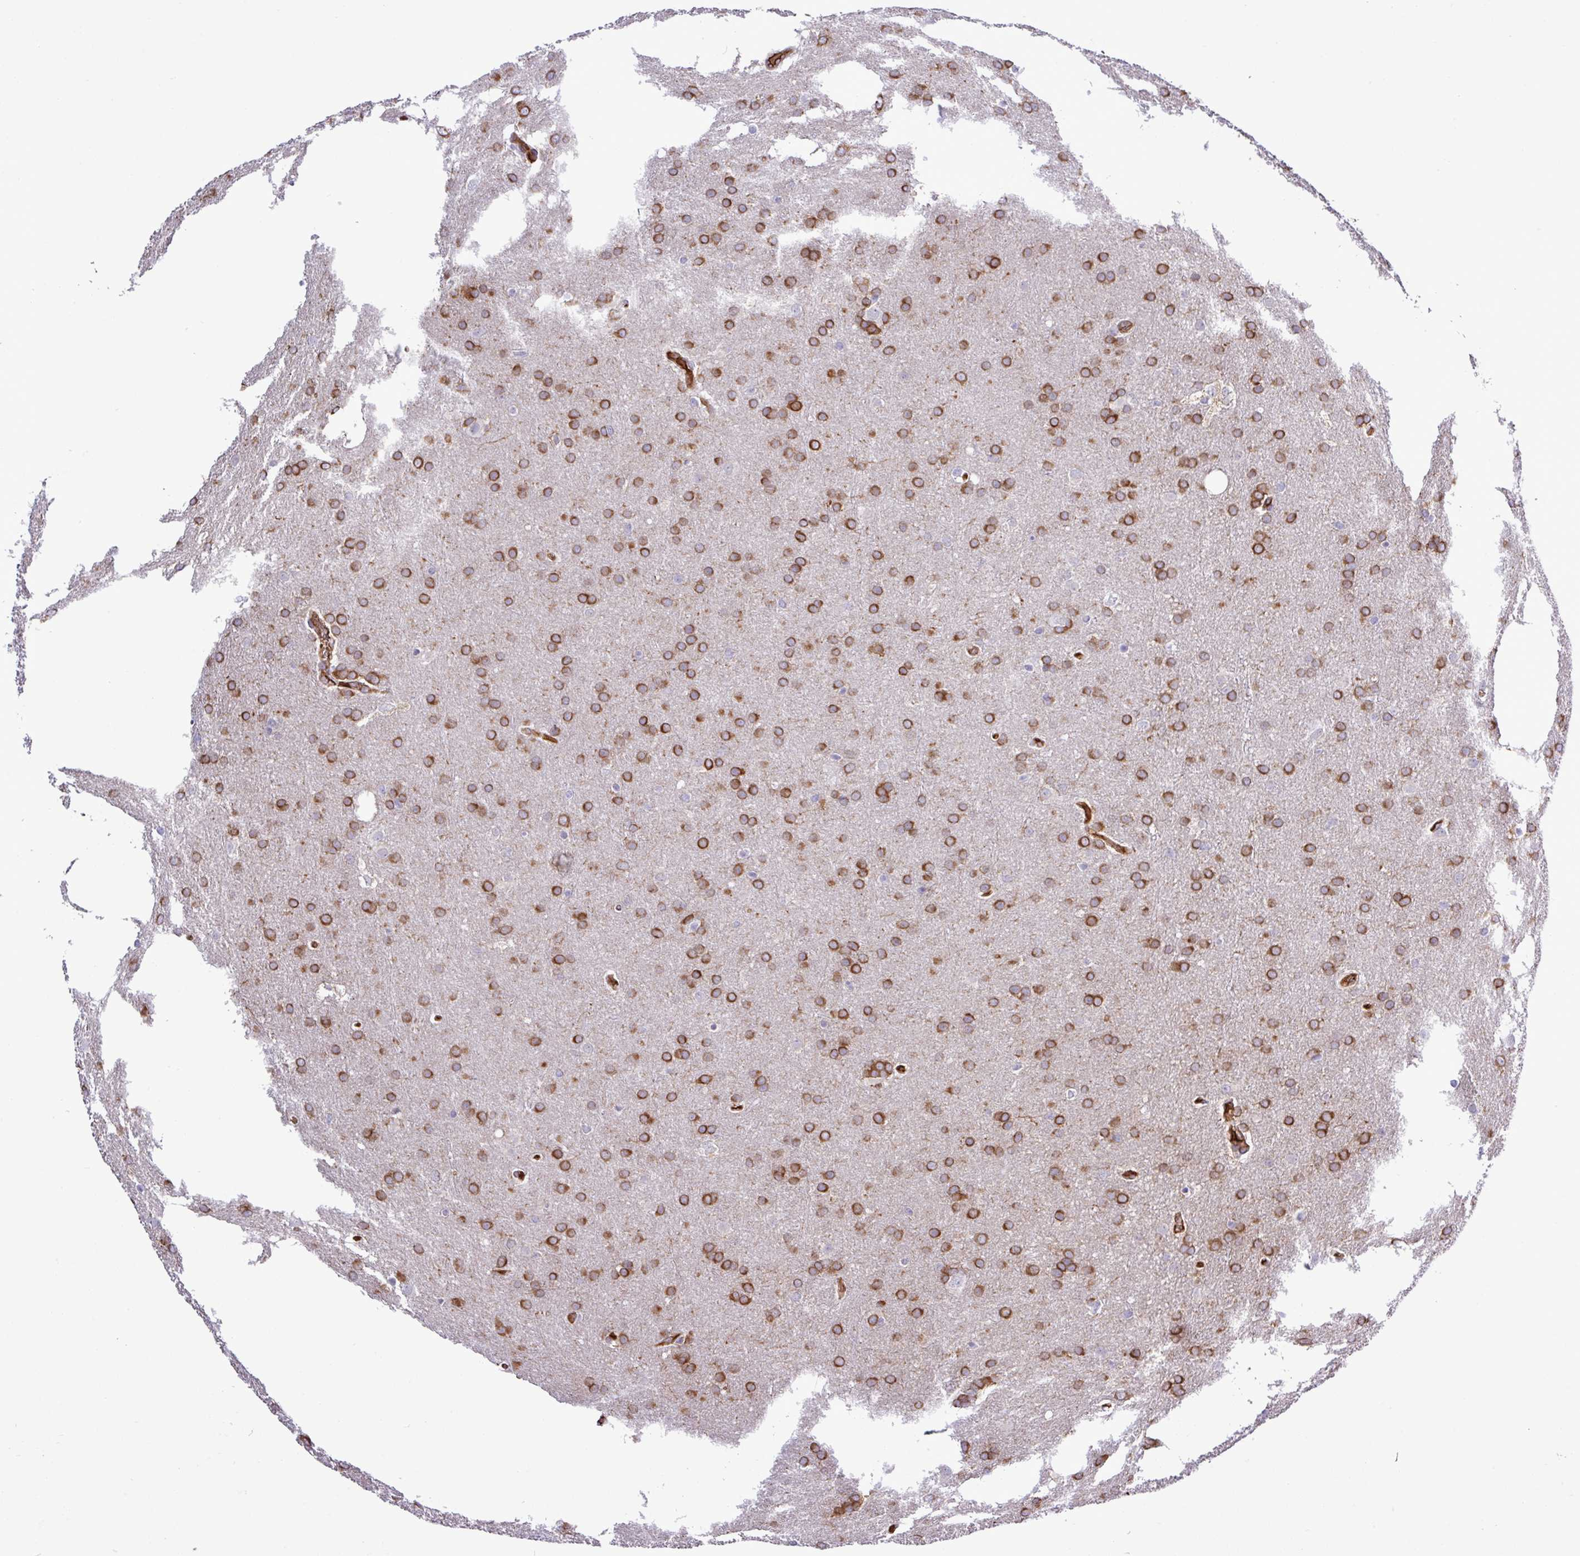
{"staining": {"intensity": "strong", "quantity": ">75%", "location": "cytoplasmic/membranous"}, "tissue": "glioma", "cell_type": "Tumor cells", "image_type": "cancer", "snomed": [{"axis": "morphology", "description": "Glioma, malignant, Low grade"}, {"axis": "topography", "description": "Brain"}], "caption": "This image reveals glioma stained with immunohistochemistry (IHC) to label a protein in brown. The cytoplasmic/membranous of tumor cells show strong positivity for the protein. Nuclei are counter-stained blue.", "gene": "CWH43", "patient": {"sex": "female", "age": 32}}